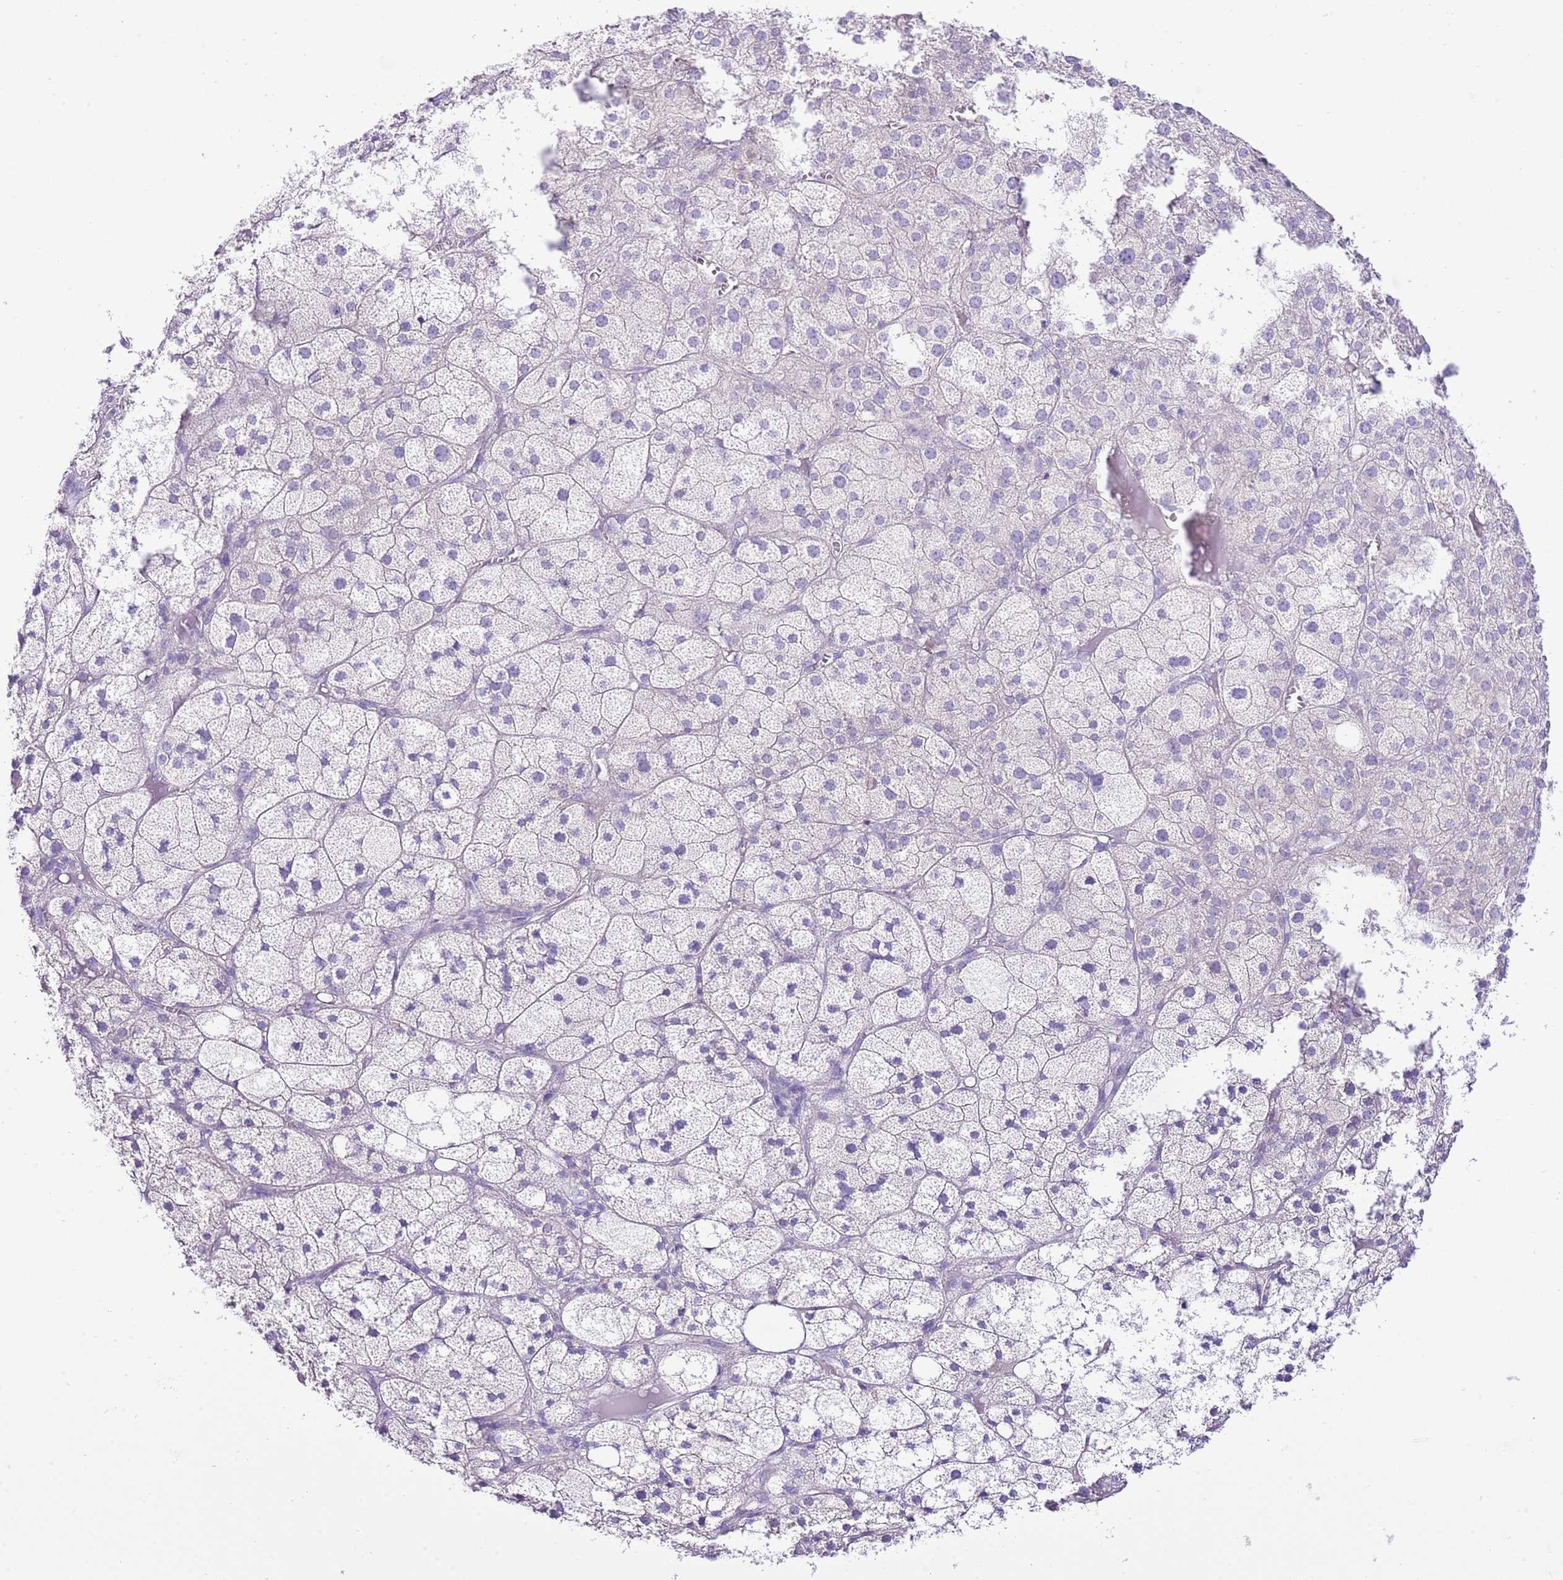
{"staining": {"intensity": "negative", "quantity": "none", "location": "none"}, "tissue": "adrenal gland", "cell_type": "Glandular cells", "image_type": "normal", "snomed": [{"axis": "morphology", "description": "Normal tissue, NOS"}, {"axis": "topography", "description": "Adrenal gland"}], "caption": "IHC image of benign adrenal gland: adrenal gland stained with DAB exhibits no significant protein staining in glandular cells. (DAB (3,3'-diaminobenzidine) immunohistochemistry (IHC) visualized using brightfield microscopy, high magnification).", "gene": "BHLHA15", "patient": {"sex": "female", "age": 61}}